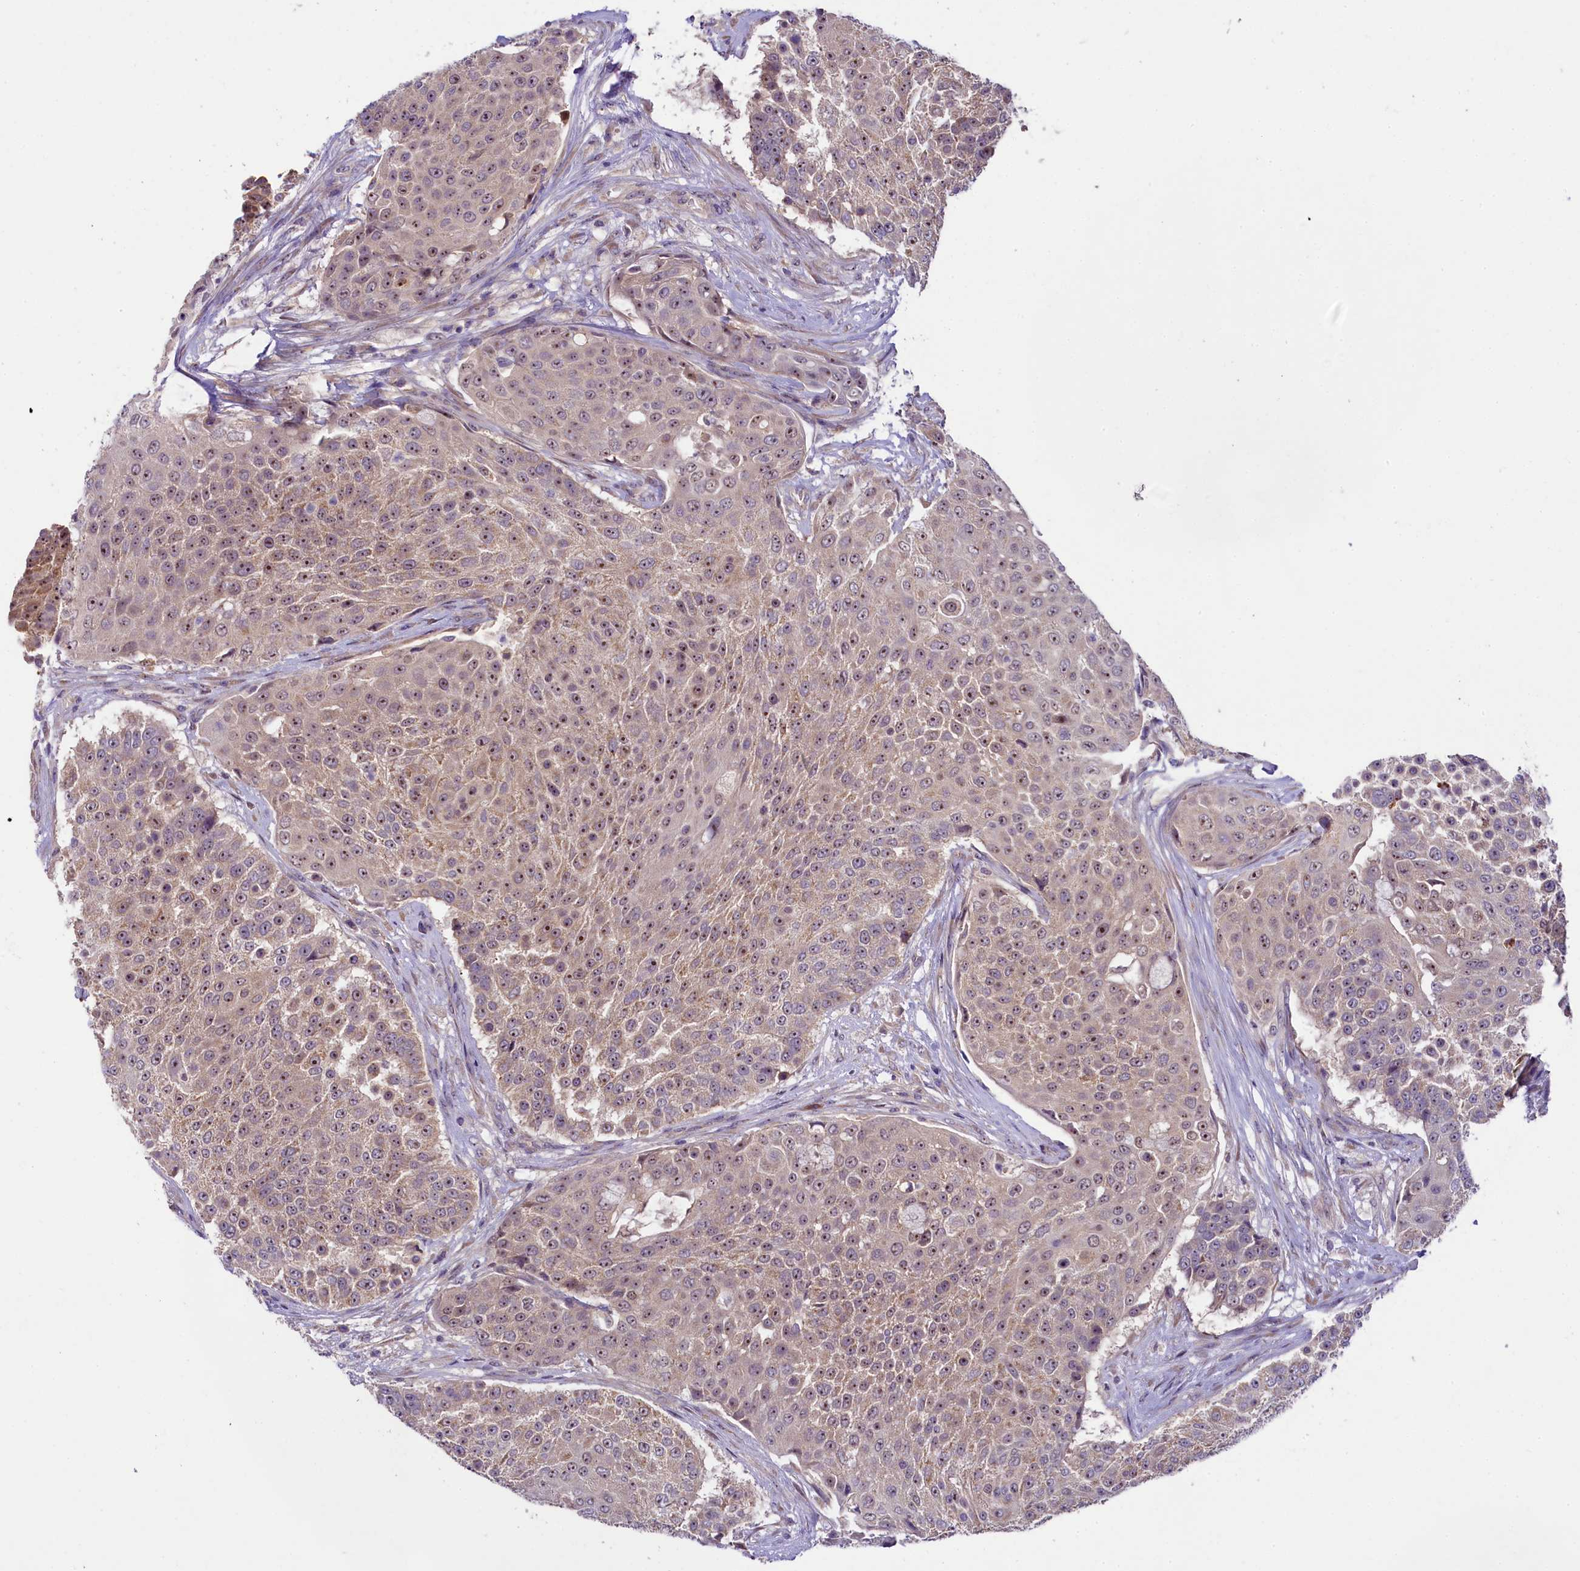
{"staining": {"intensity": "moderate", "quantity": ">75%", "location": "cytoplasmic/membranous,nuclear"}, "tissue": "urothelial cancer", "cell_type": "Tumor cells", "image_type": "cancer", "snomed": [{"axis": "morphology", "description": "Urothelial carcinoma, High grade"}, {"axis": "topography", "description": "Urinary bladder"}], "caption": "Immunohistochemistry (DAB) staining of urothelial carcinoma (high-grade) exhibits moderate cytoplasmic/membranous and nuclear protein positivity in approximately >75% of tumor cells.", "gene": "UBXN6", "patient": {"sex": "female", "age": 63}}